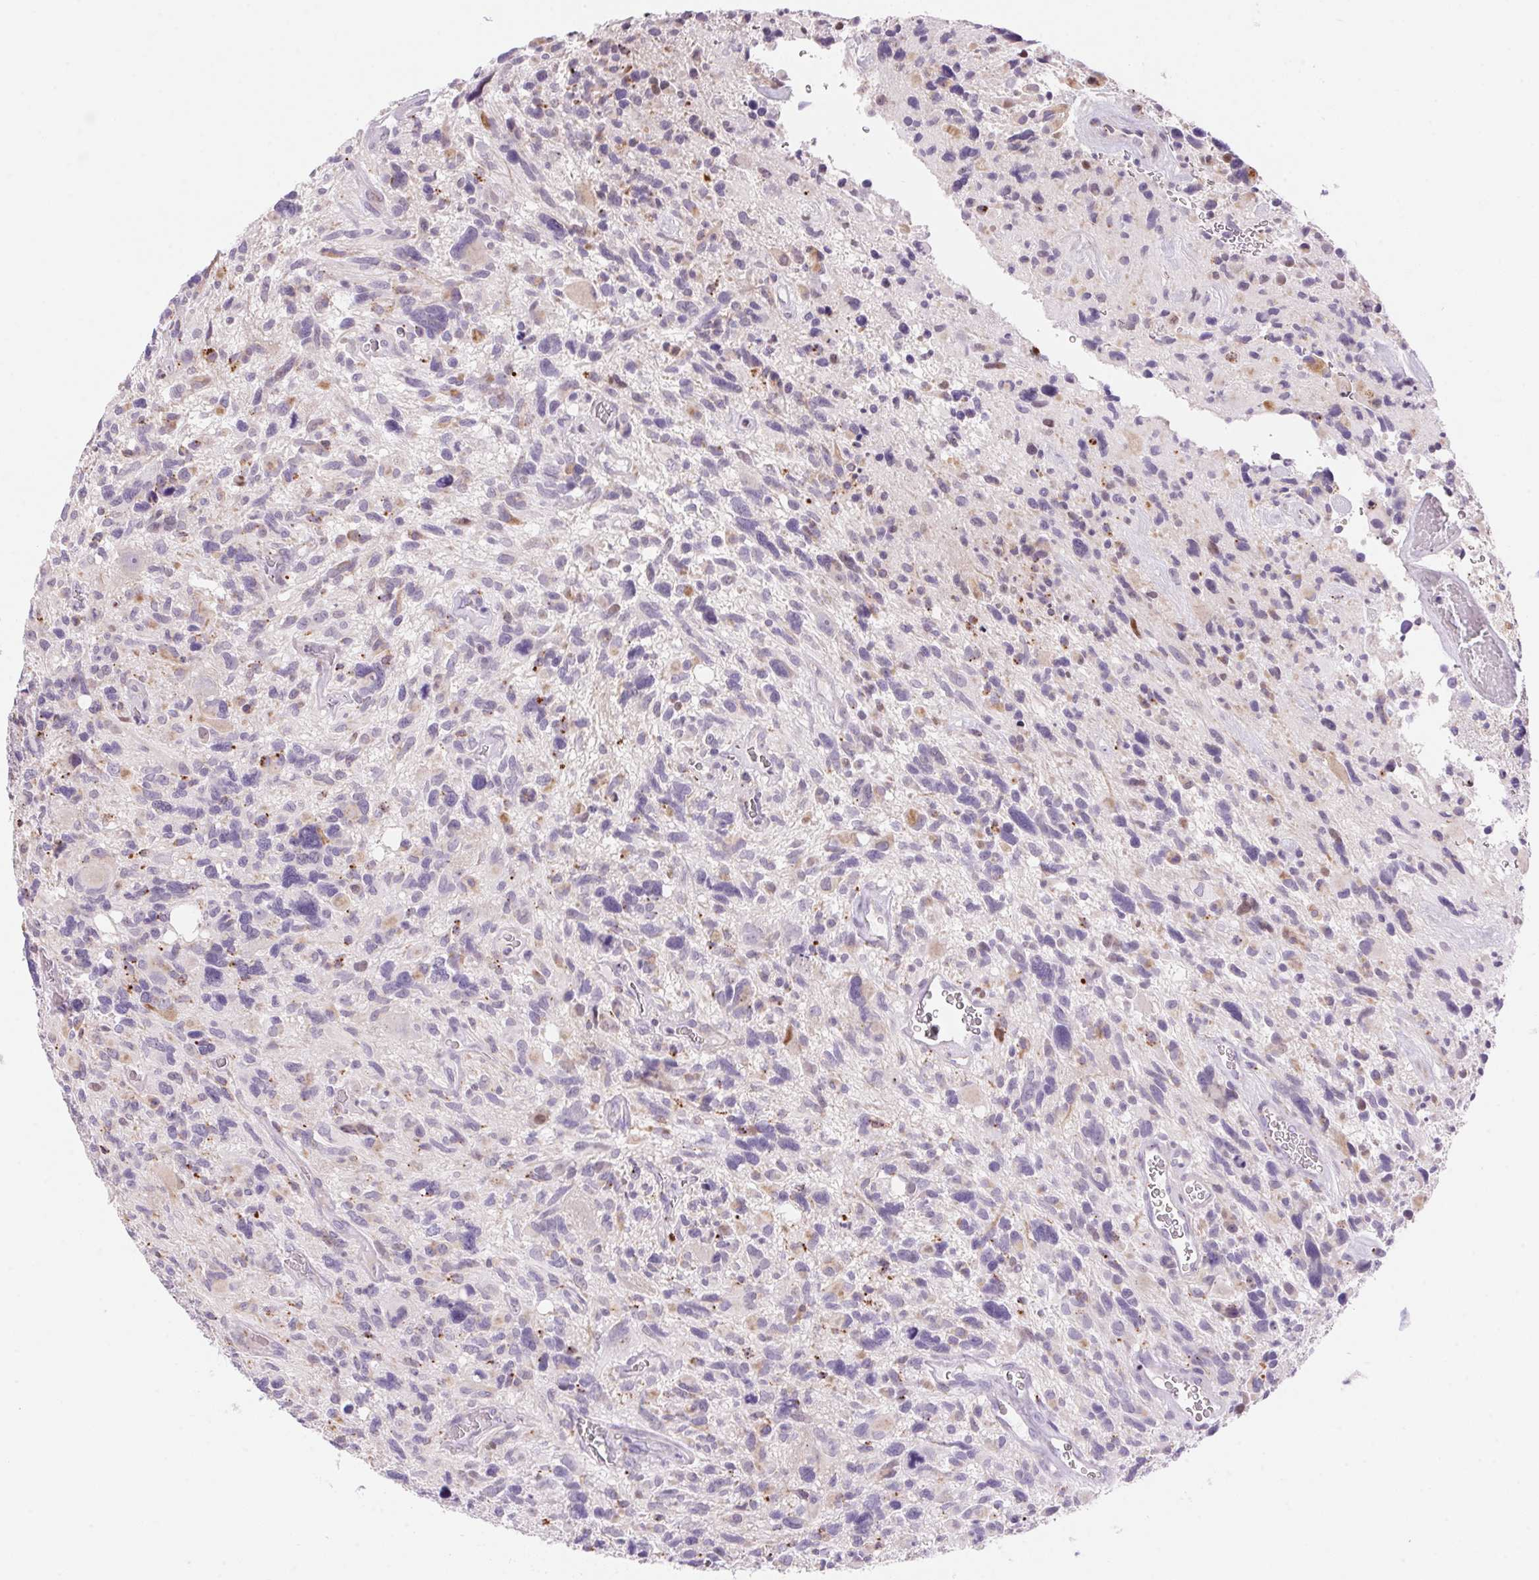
{"staining": {"intensity": "negative", "quantity": "none", "location": "none"}, "tissue": "glioma", "cell_type": "Tumor cells", "image_type": "cancer", "snomed": [{"axis": "morphology", "description": "Glioma, malignant, High grade"}, {"axis": "topography", "description": "Brain"}], "caption": "Glioma stained for a protein using immunohistochemistry exhibits no positivity tumor cells.", "gene": "TEKT1", "patient": {"sex": "male", "age": 49}}